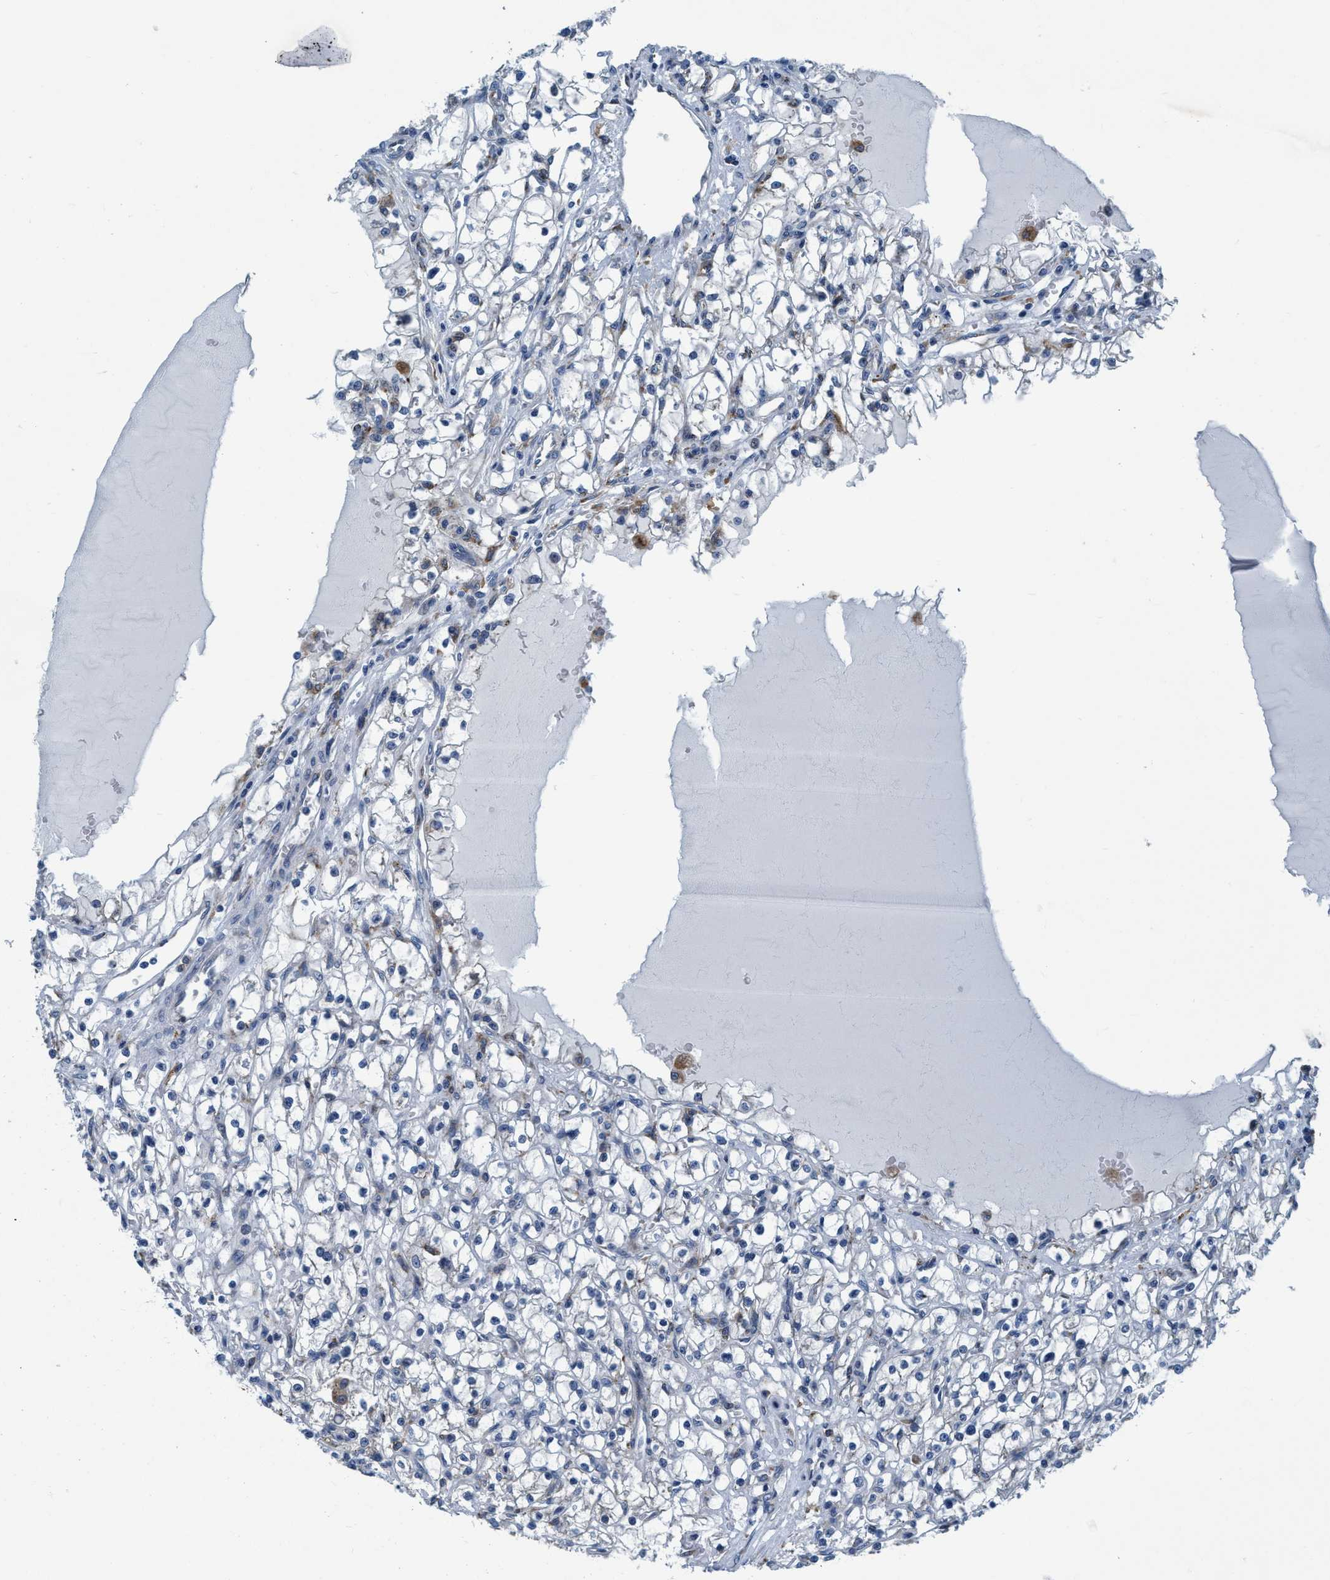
{"staining": {"intensity": "negative", "quantity": "none", "location": "none"}, "tissue": "renal cancer", "cell_type": "Tumor cells", "image_type": "cancer", "snomed": [{"axis": "morphology", "description": "Adenocarcinoma, NOS"}, {"axis": "topography", "description": "Kidney"}], "caption": "Tumor cells show no significant protein staining in renal cancer.", "gene": "ARMC9", "patient": {"sex": "male", "age": 56}}